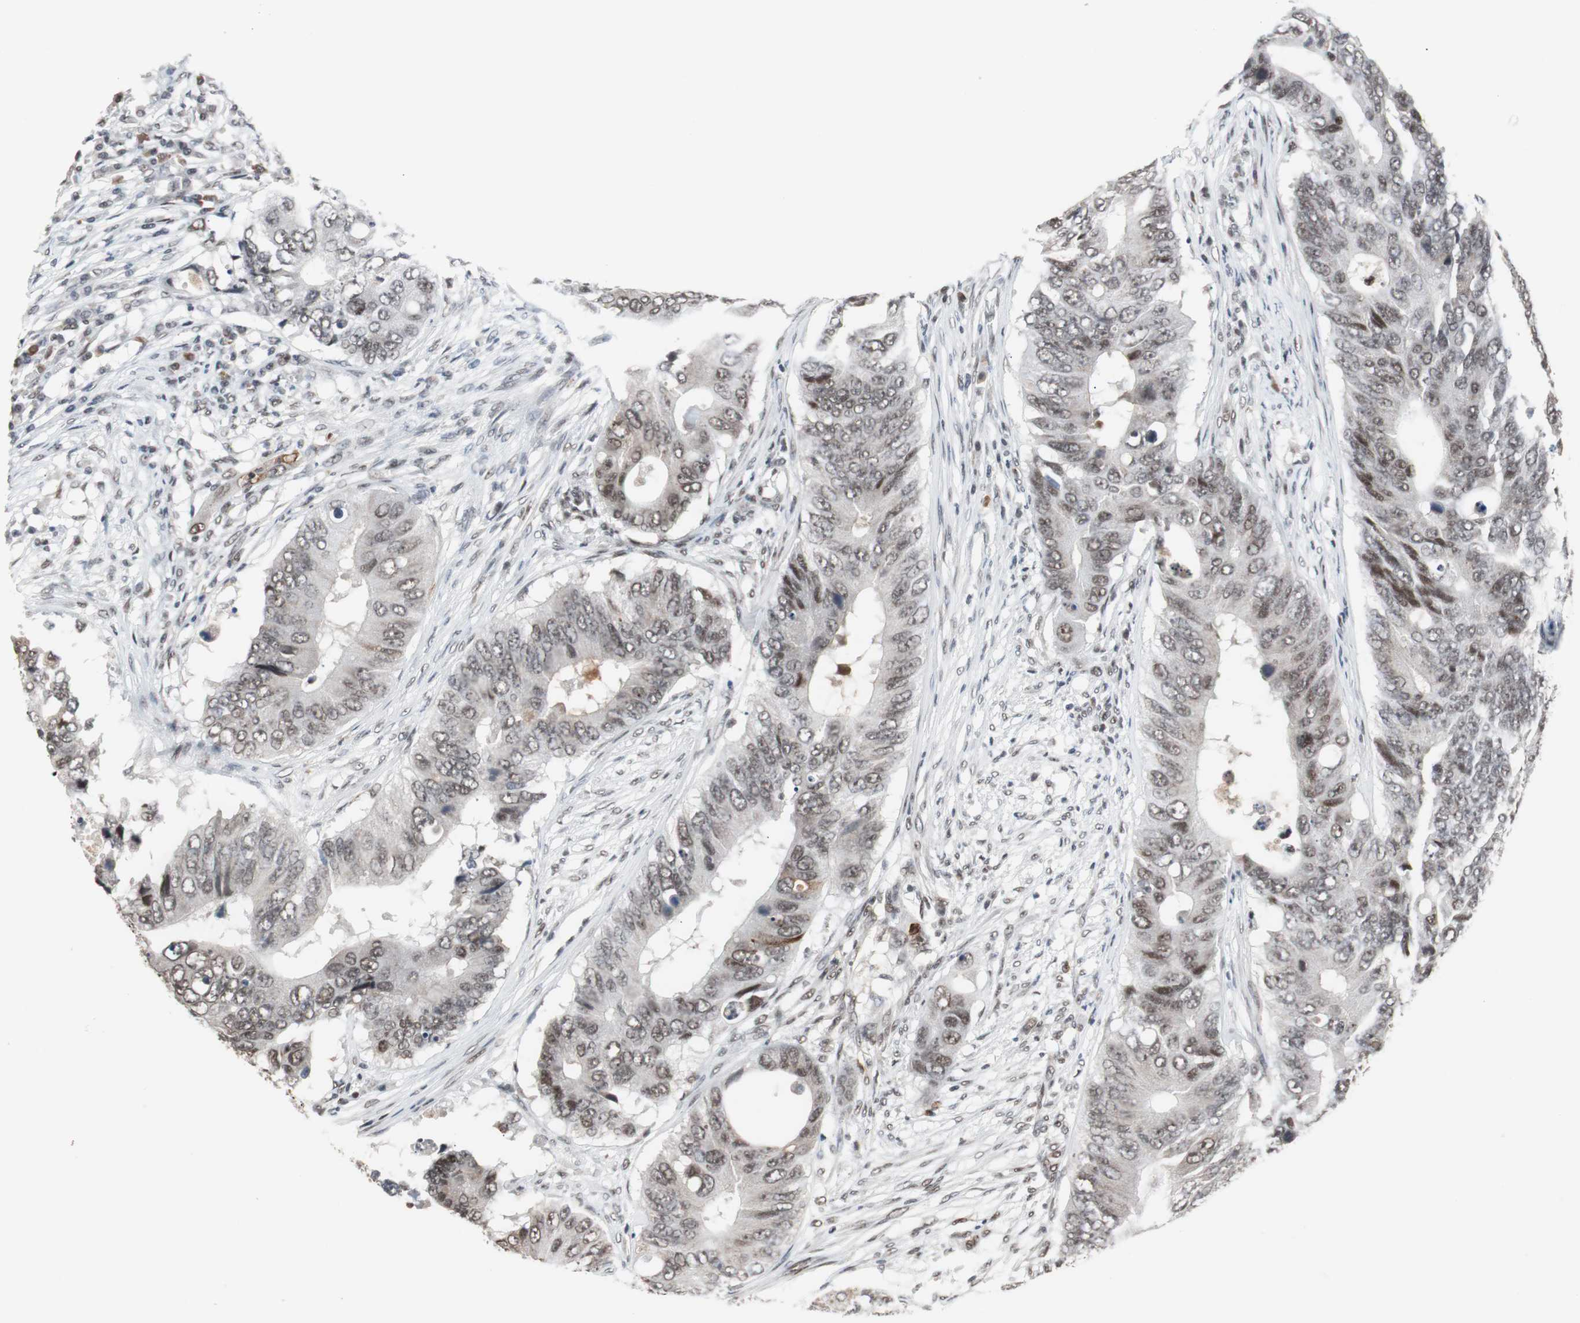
{"staining": {"intensity": "moderate", "quantity": ">75%", "location": "nuclear"}, "tissue": "colorectal cancer", "cell_type": "Tumor cells", "image_type": "cancer", "snomed": [{"axis": "morphology", "description": "Adenocarcinoma, NOS"}, {"axis": "topography", "description": "Colon"}], "caption": "Protein staining shows moderate nuclear staining in about >75% of tumor cells in colorectal adenocarcinoma.", "gene": "TAF7", "patient": {"sex": "male", "age": 71}}